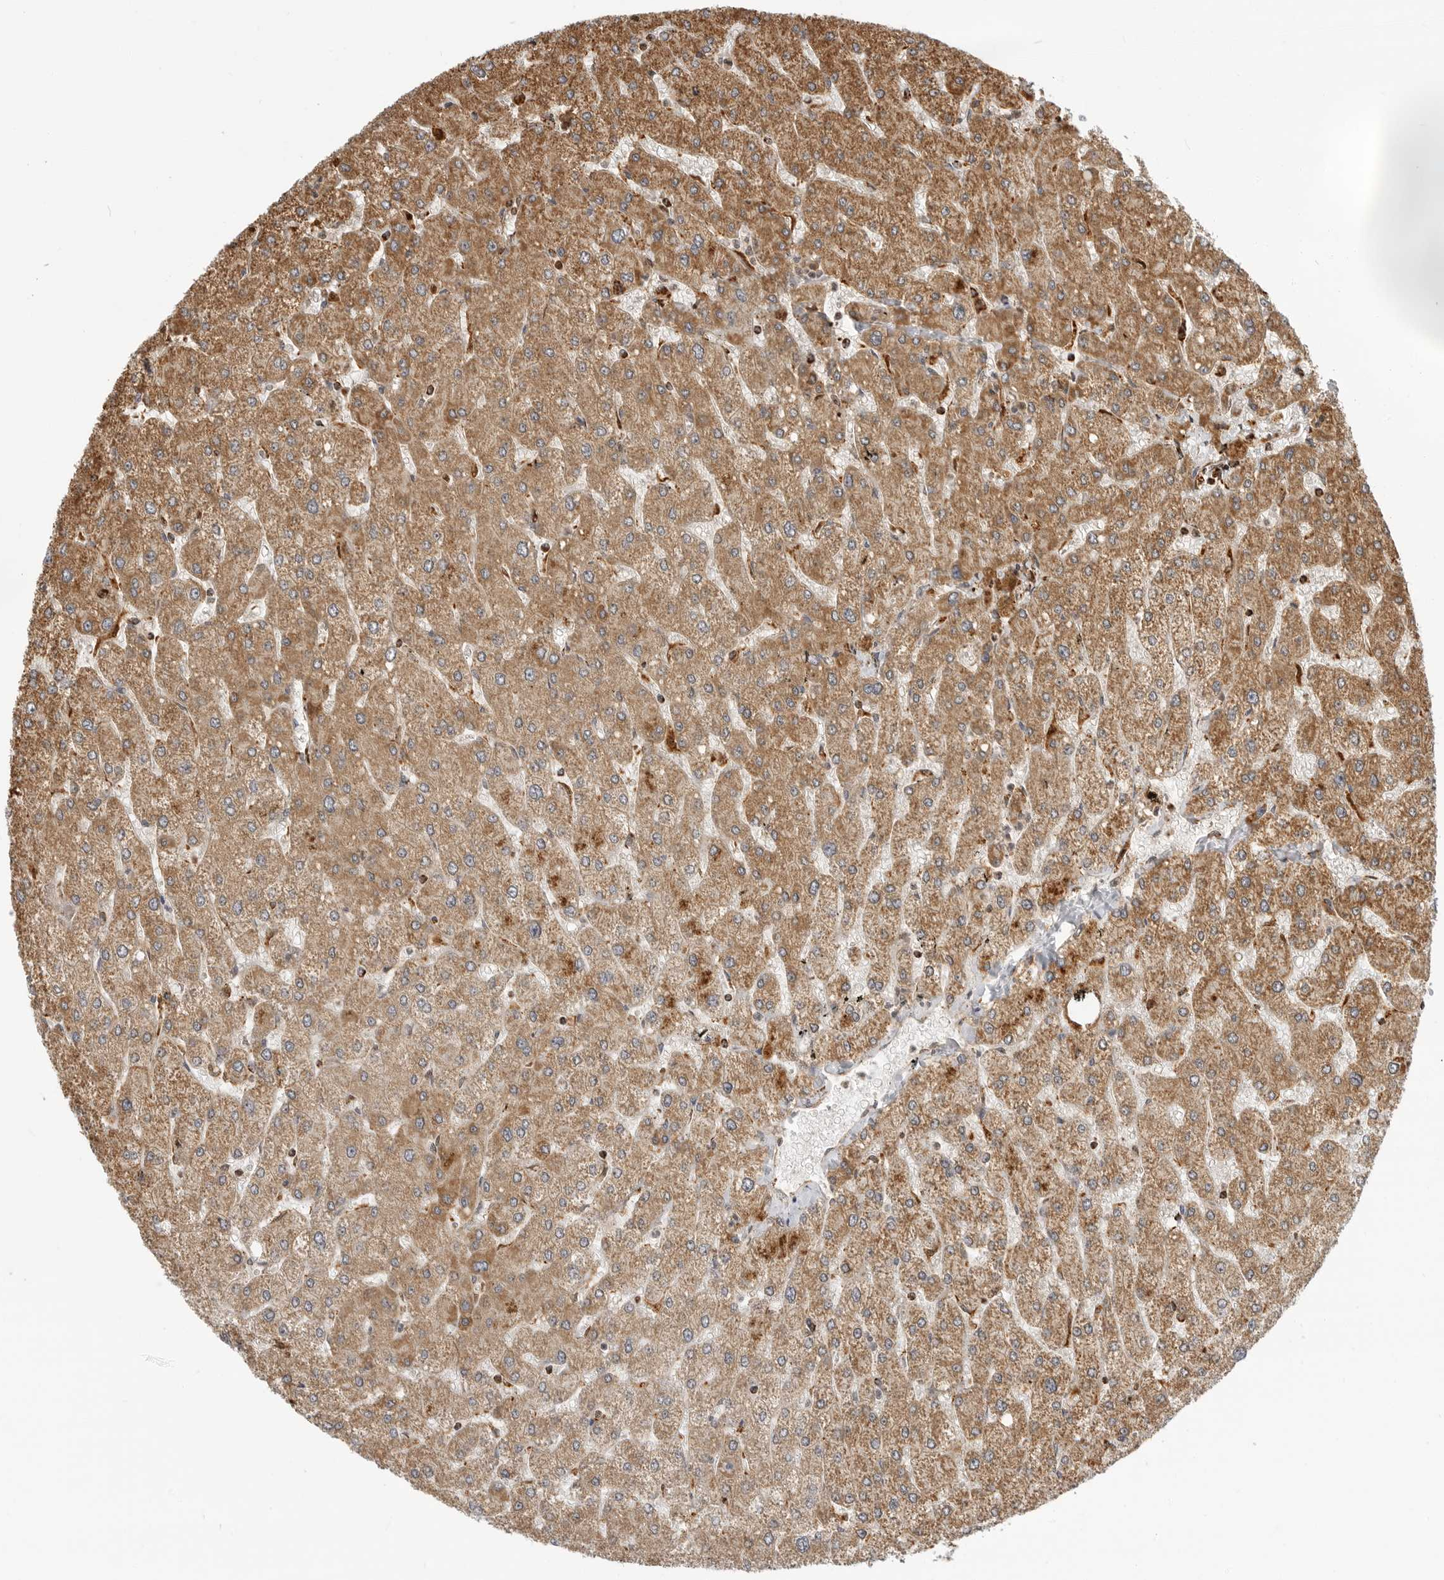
{"staining": {"intensity": "moderate", "quantity": ">75%", "location": "cytoplasmic/membranous"}, "tissue": "liver", "cell_type": "Cholangiocytes", "image_type": "normal", "snomed": [{"axis": "morphology", "description": "Normal tissue, NOS"}, {"axis": "topography", "description": "Liver"}], "caption": "A histopathology image of human liver stained for a protein reveals moderate cytoplasmic/membranous brown staining in cholangiocytes.", "gene": "BMP2K", "patient": {"sex": "male", "age": 55}}